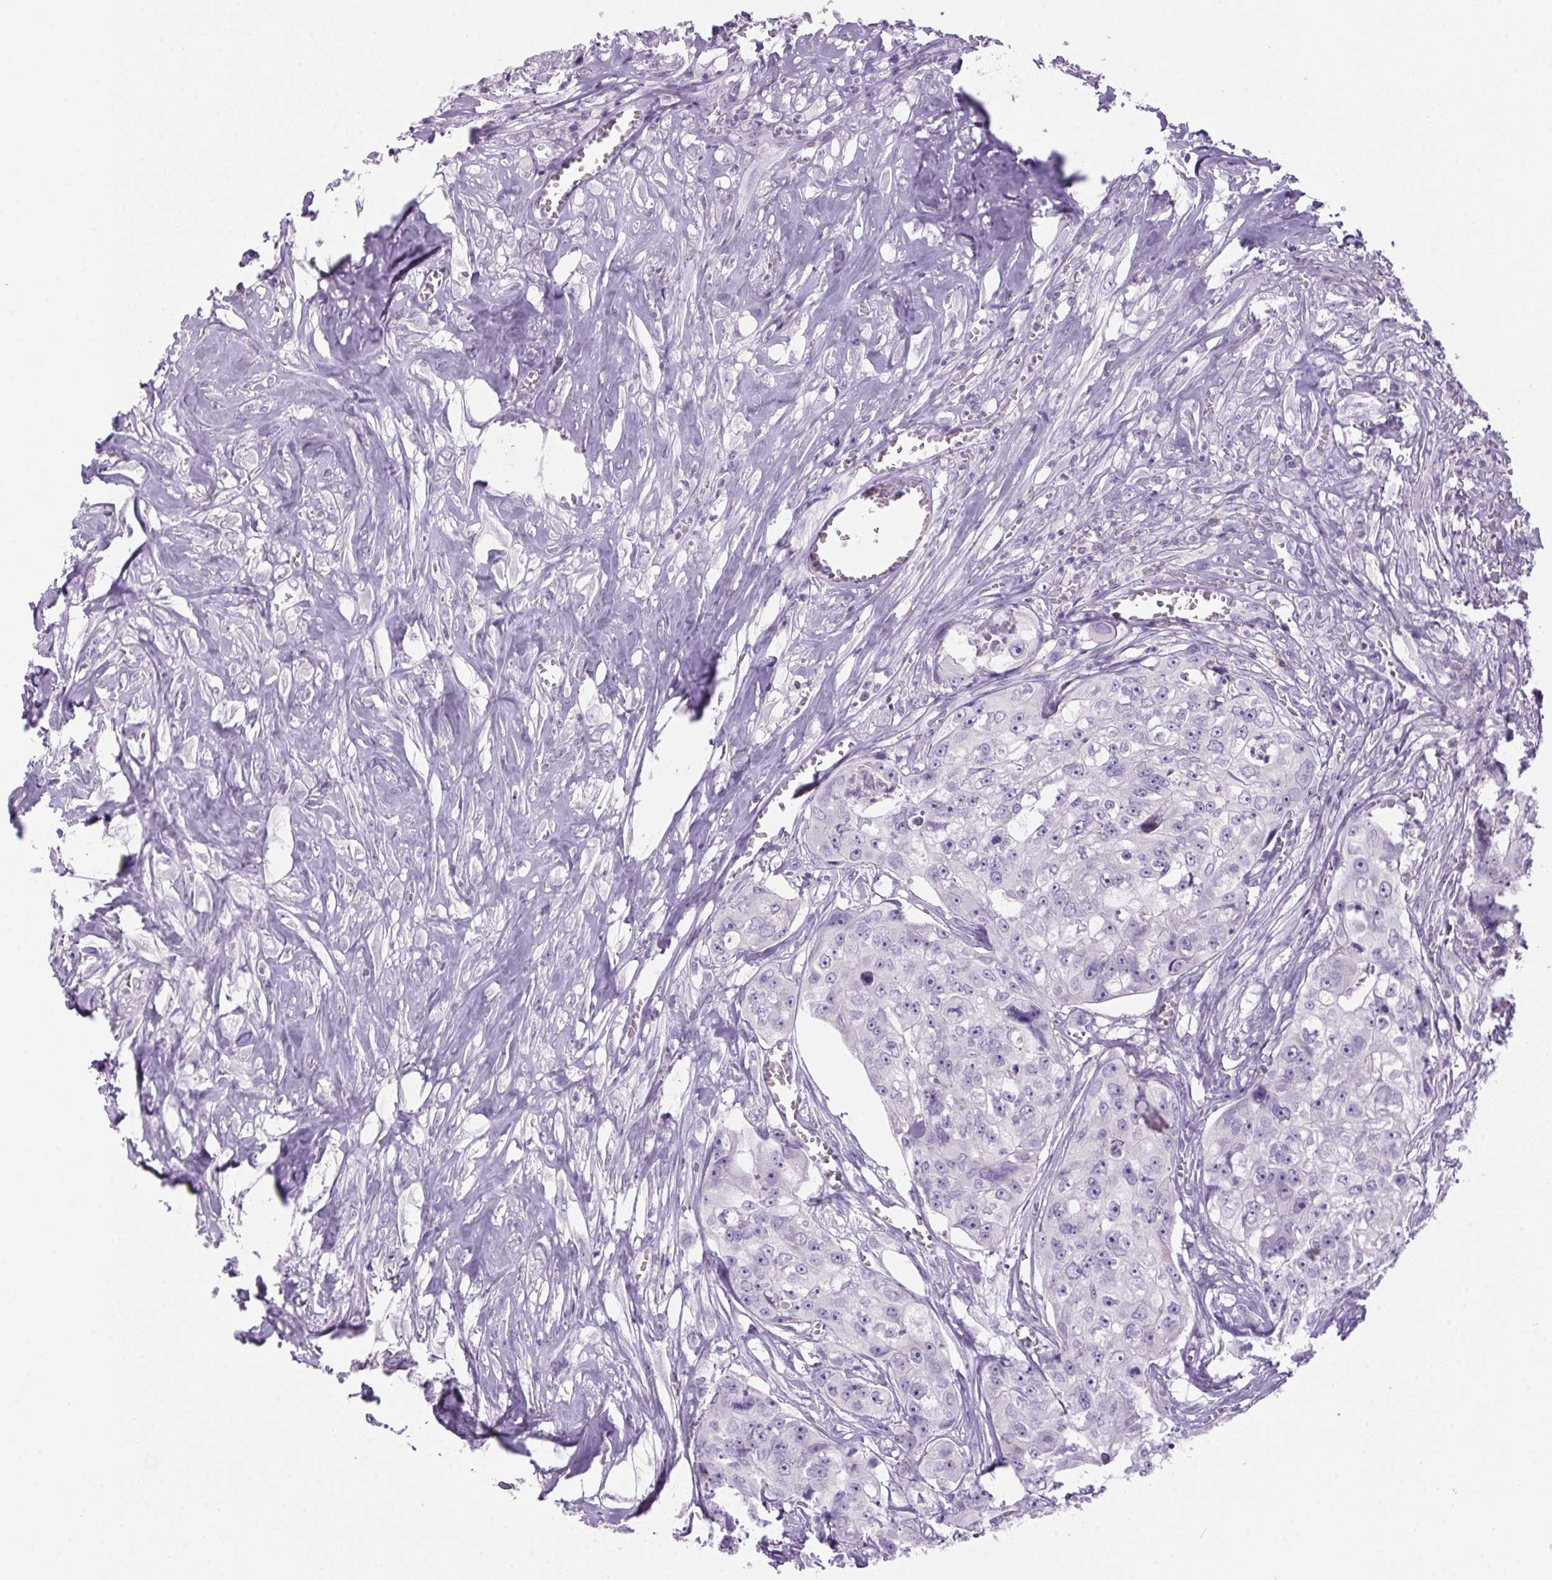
{"staining": {"intensity": "negative", "quantity": "none", "location": "none"}, "tissue": "colorectal cancer", "cell_type": "Tumor cells", "image_type": "cancer", "snomed": [{"axis": "morphology", "description": "Adenocarcinoma, NOS"}, {"axis": "topography", "description": "Rectum"}], "caption": "IHC histopathology image of human colorectal adenocarcinoma stained for a protein (brown), which demonstrates no expression in tumor cells. (IHC, brightfield microscopy, high magnification).", "gene": "S100A2", "patient": {"sex": "female", "age": 62}}